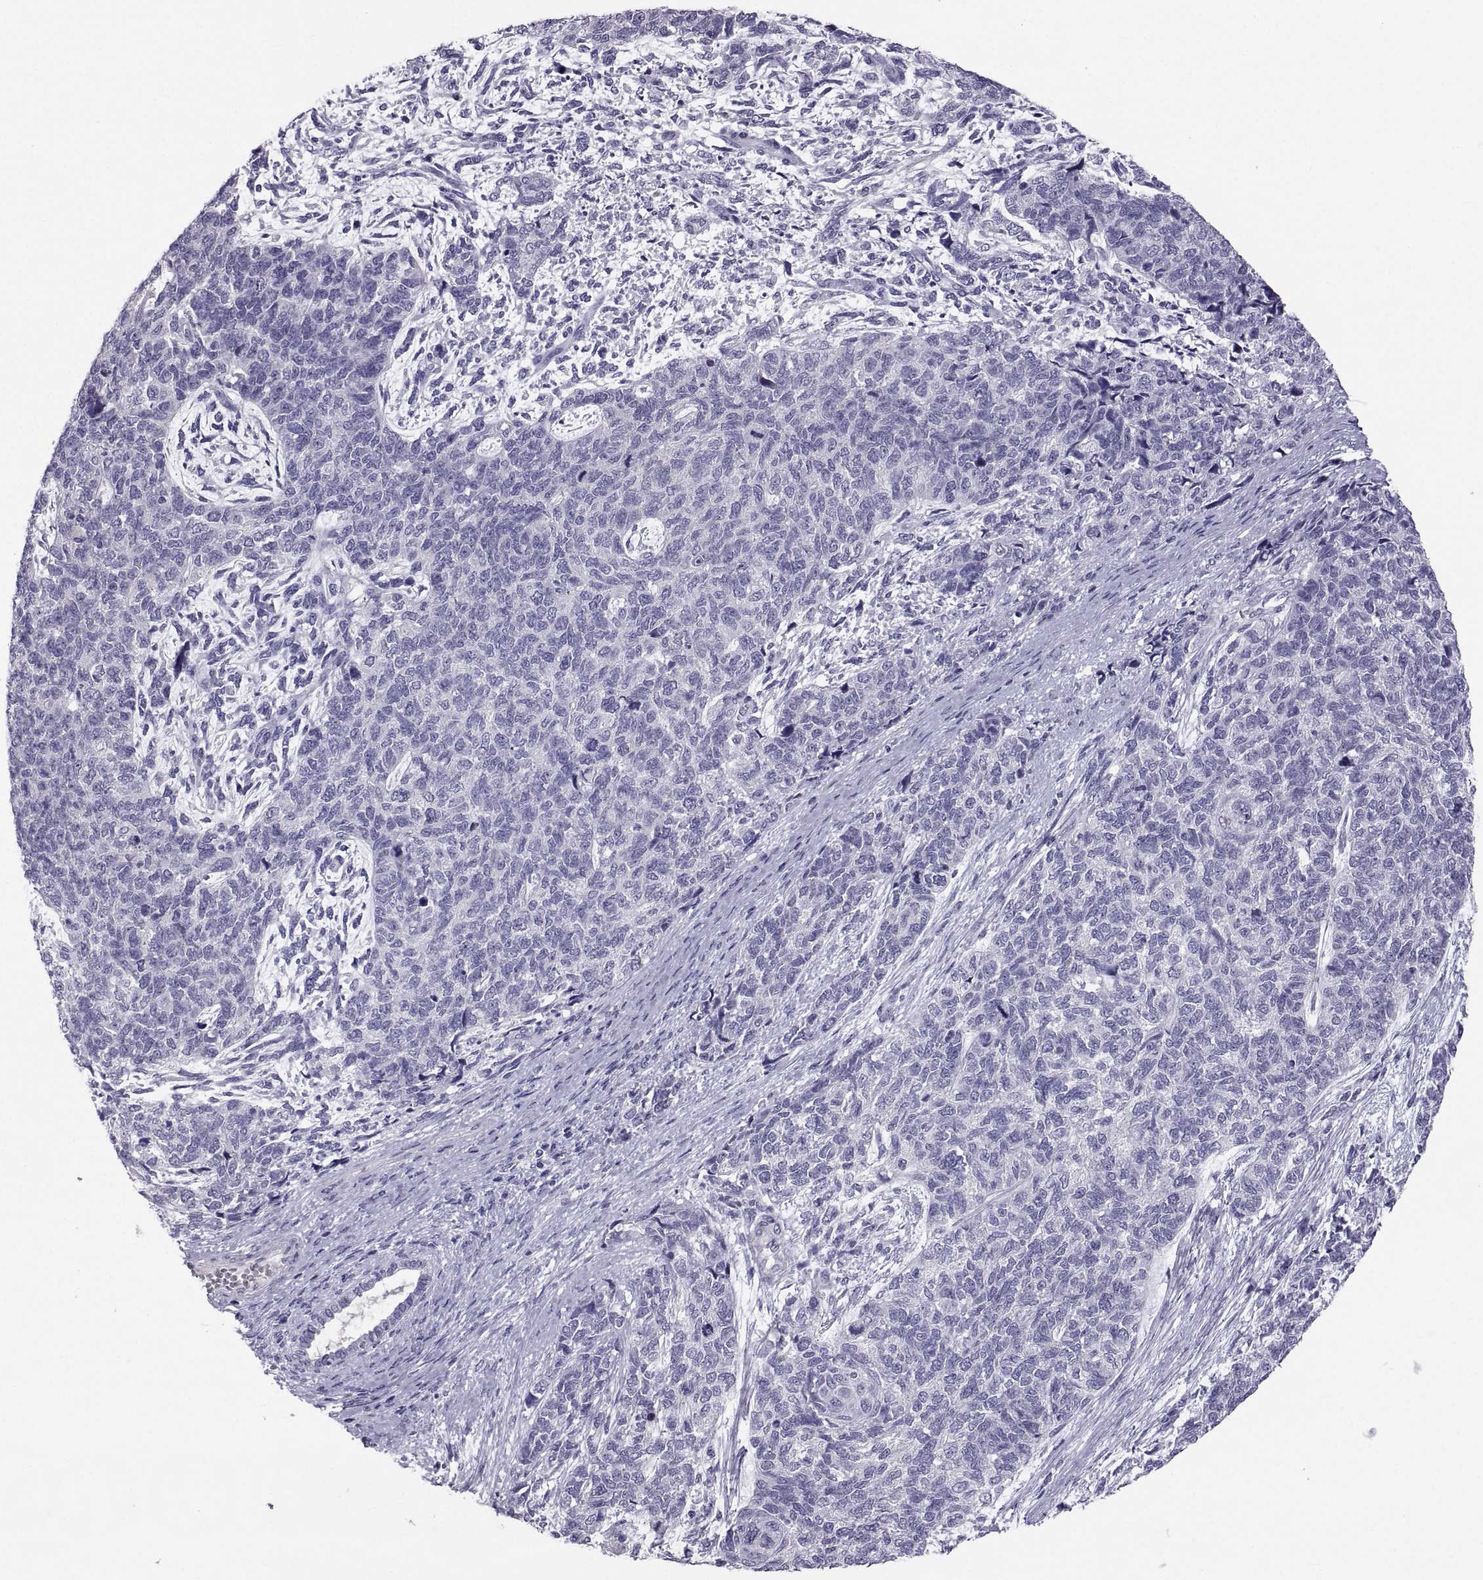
{"staining": {"intensity": "negative", "quantity": "none", "location": "none"}, "tissue": "cervical cancer", "cell_type": "Tumor cells", "image_type": "cancer", "snomed": [{"axis": "morphology", "description": "Squamous cell carcinoma, NOS"}, {"axis": "topography", "description": "Cervix"}], "caption": "Cervical squamous cell carcinoma was stained to show a protein in brown. There is no significant expression in tumor cells.", "gene": "IGSF1", "patient": {"sex": "female", "age": 63}}